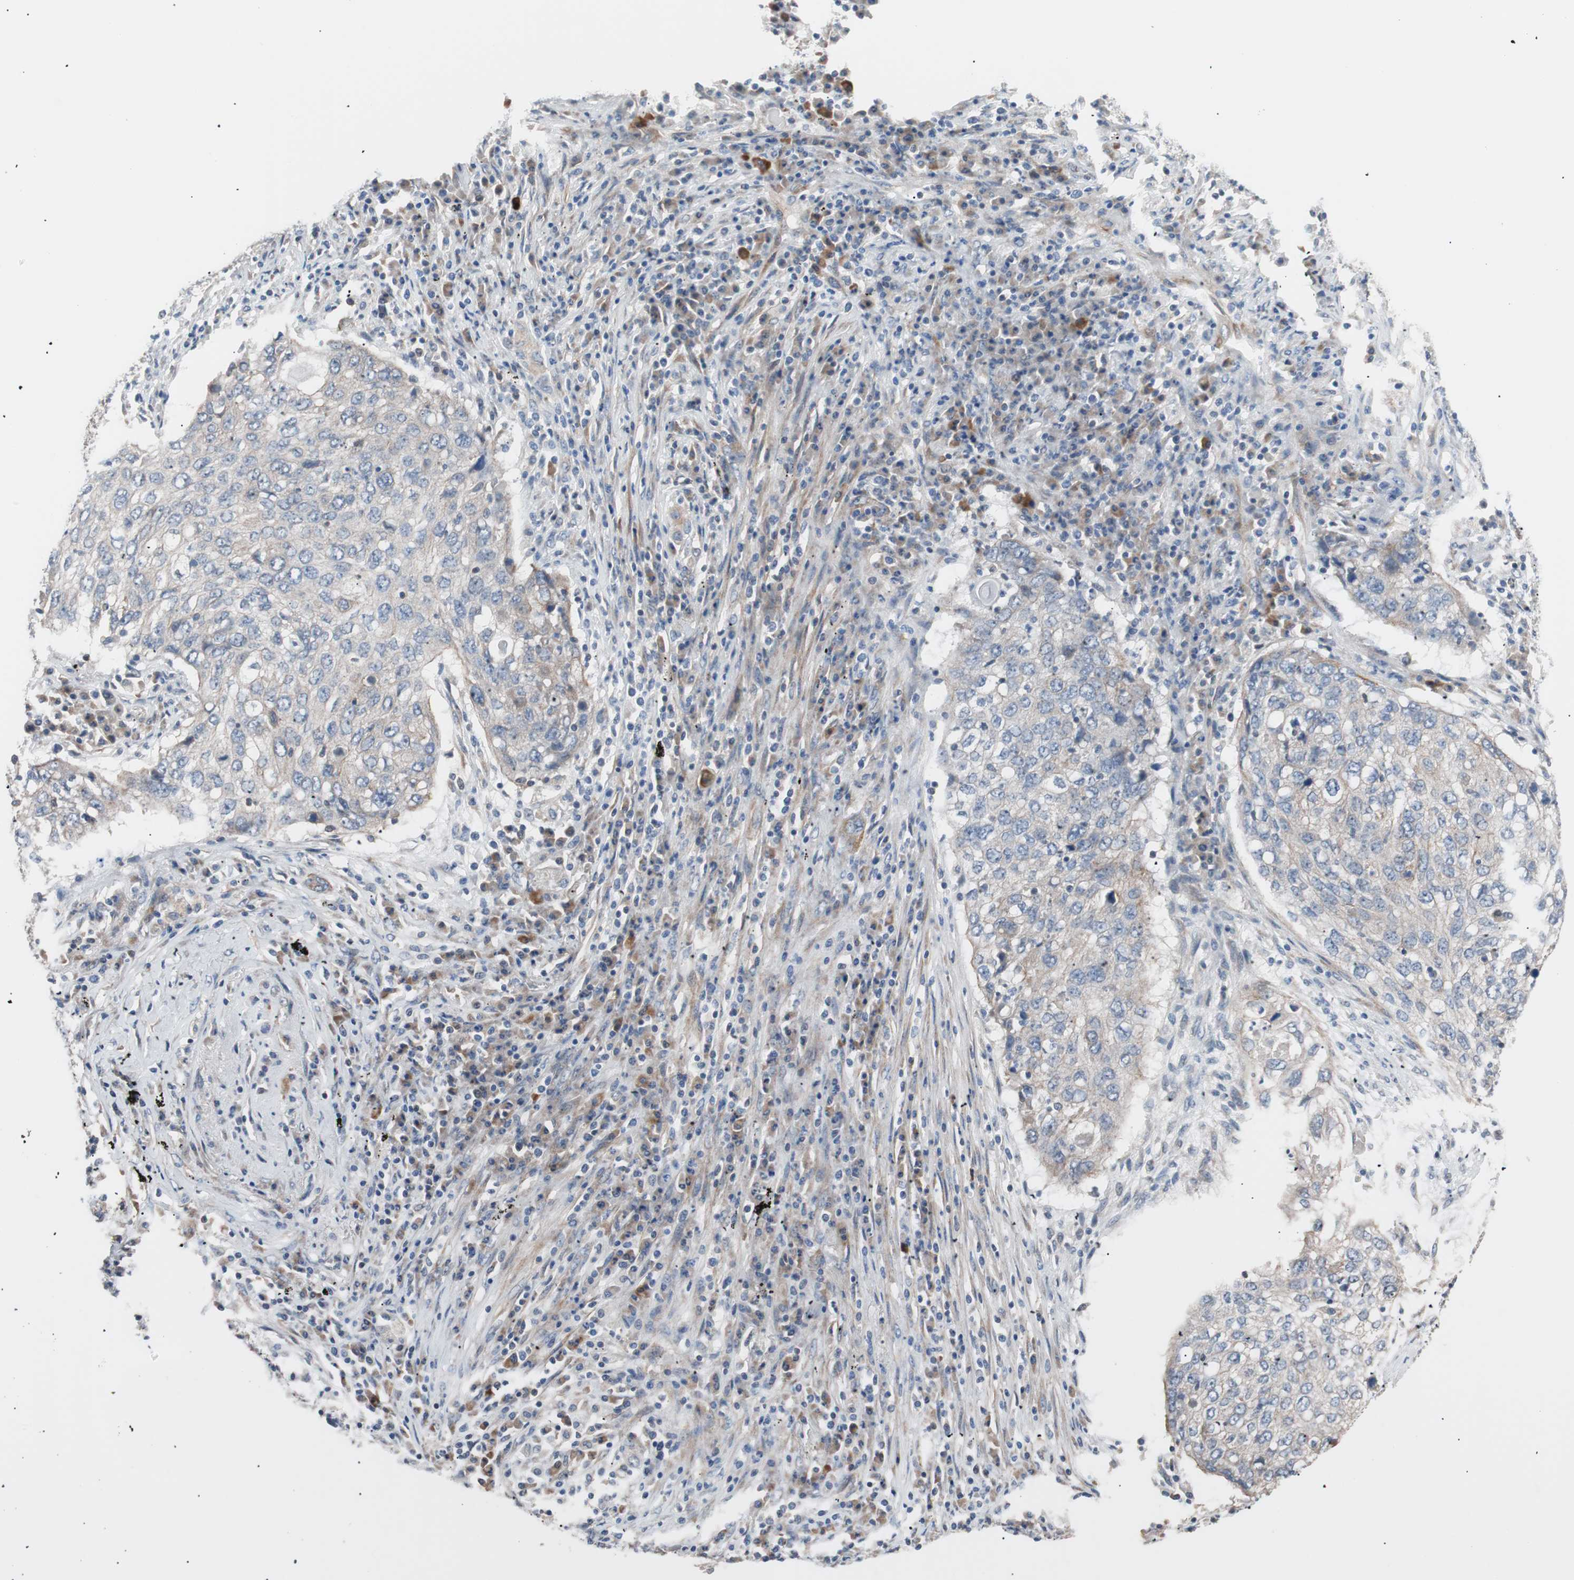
{"staining": {"intensity": "weak", "quantity": "<25%", "location": "cytoplasmic/membranous"}, "tissue": "lung cancer", "cell_type": "Tumor cells", "image_type": "cancer", "snomed": [{"axis": "morphology", "description": "Squamous cell carcinoma, NOS"}, {"axis": "topography", "description": "Lung"}], "caption": "High power microscopy micrograph of an IHC histopathology image of lung cancer (squamous cell carcinoma), revealing no significant expression in tumor cells.", "gene": "SMG1", "patient": {"sex": "female", "age": 63}}